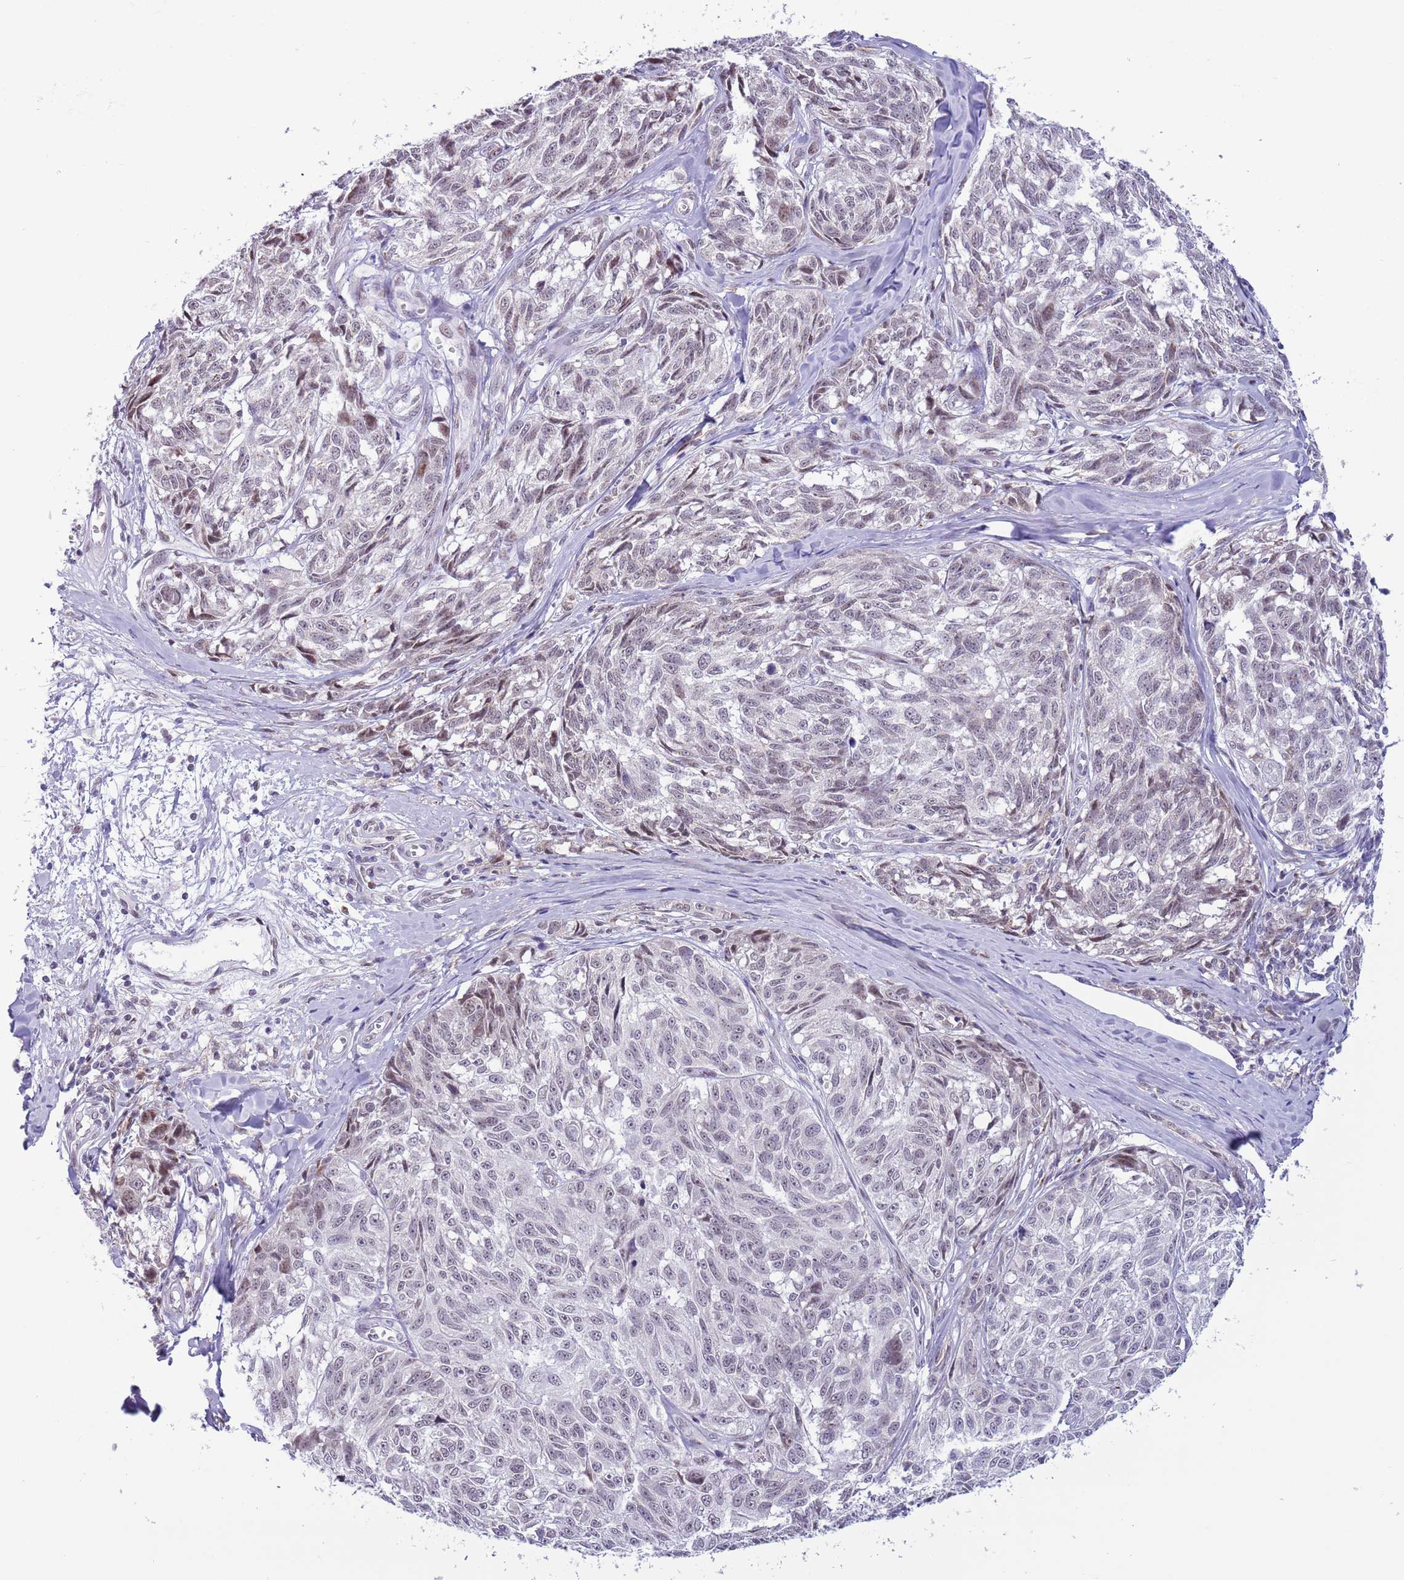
{"staining": {"intensity": "weak", "quantity": "25%-75%", "location": "nuclear"}, "tissue": "melanoma", "cell_type": "Tumor cells", "image_type": "cancer", "snomed": [{"axis": "morphology", "description": "Normal tissue, NOS"}, {"axis": "morphology", "description": "Malignant melanoma, NOS"}, {"axis": "topography", "description": "Skin"}], "caption": "Weak nuclear protein positivity is seen in about 25%-75% of tumor cells in melanoma.", "gene": "ZNF576", "patient": {"sex": "female", "age": 64}}